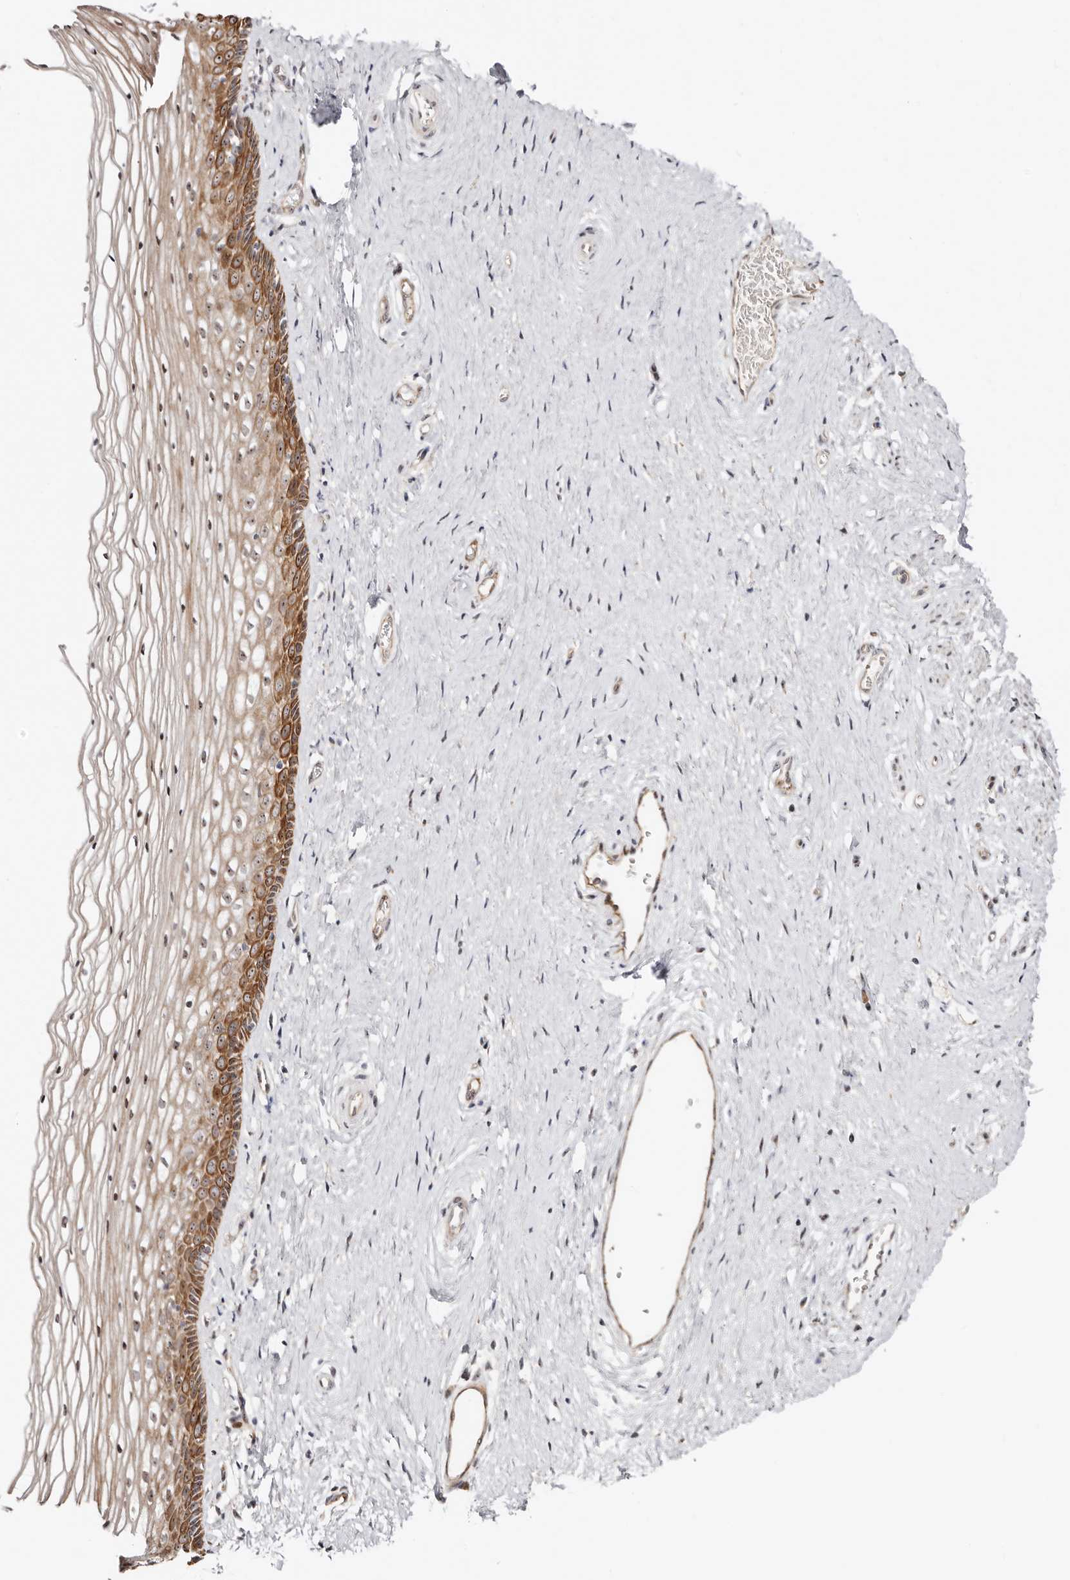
{"staining": {"intensity": "moderate", "quantity": "25%-75%", "location": "cytoplasmic/membranous,nuclear"}, "tissue": "vagina", "cell_type": "Squamous epithelial cells", "image_type": "normal", "snomed": [{"axis": "morphology", "description": "Normal tissue, NOS"}, {"axis": "topography", "description": "Vagina"}], "caption": "Vagina was stained to show a protein in brown. There is medium levels of moderate cytoplasmic/membranous,nuclear positivity in approximately 25%-75% of squamous epithelial cells. (Stains: DAB (3,3'-diaminobenzidine) in brown, nuclei in blue, Microscopy: brightfield microscopy at high magnification).", "gene": "ODF2L", "patient": {"sex": "female", "age": 46}}